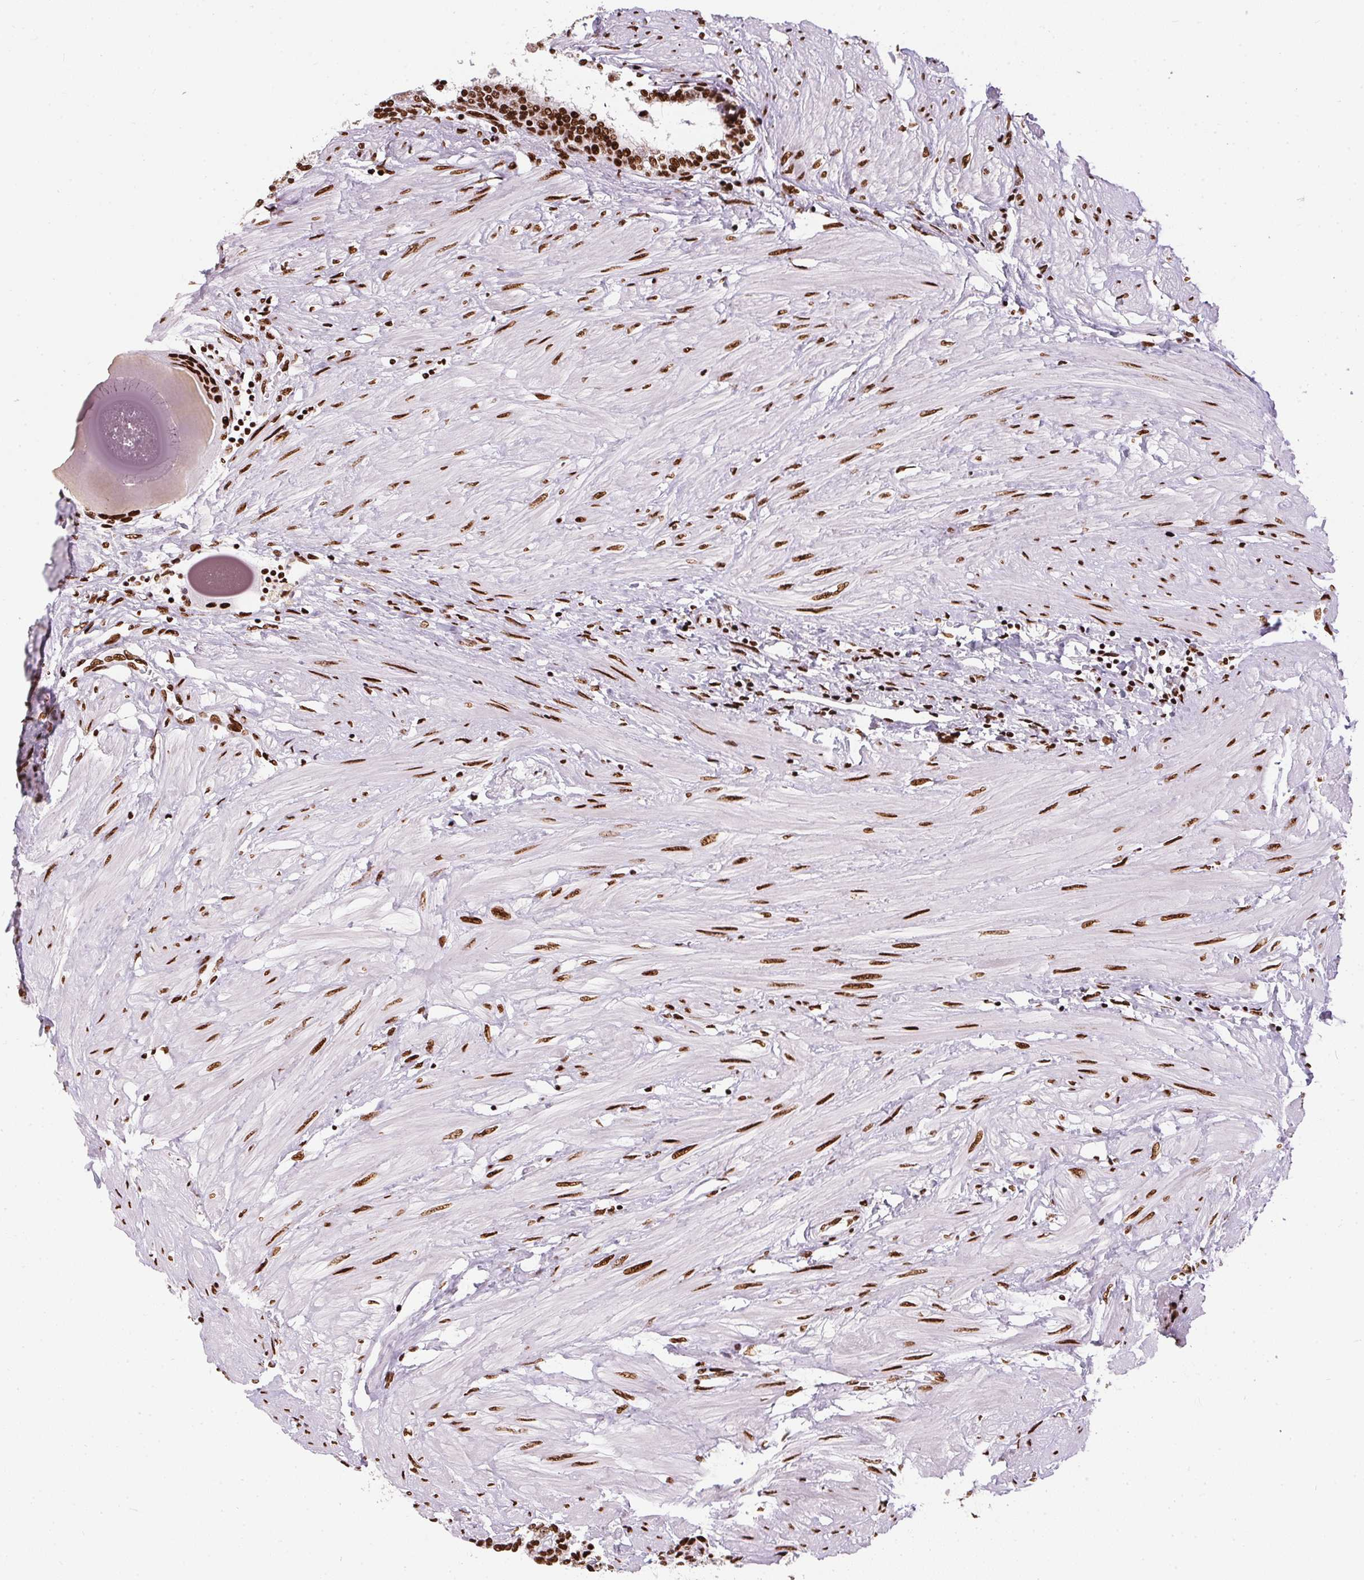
{"staining": {"intensity": "strong", "quantity": ">75%", "location": "nuclear"}, "tissue": "prostate", "cell_type": "Glandular cells", "image_type": "normal", "snomed": [{"axis": "morphology", "description": "Normal tissue, NOS"}, {"axis": "topography", "description": "Prostate"}], "caption": "About >75% of glandular cells in unremarkable prostate display strong nuclear protein expression as visualized by brown immunohistochemical staining.", "gene": "PAGE3", "patient": {"sex": "male", "age": 55}}